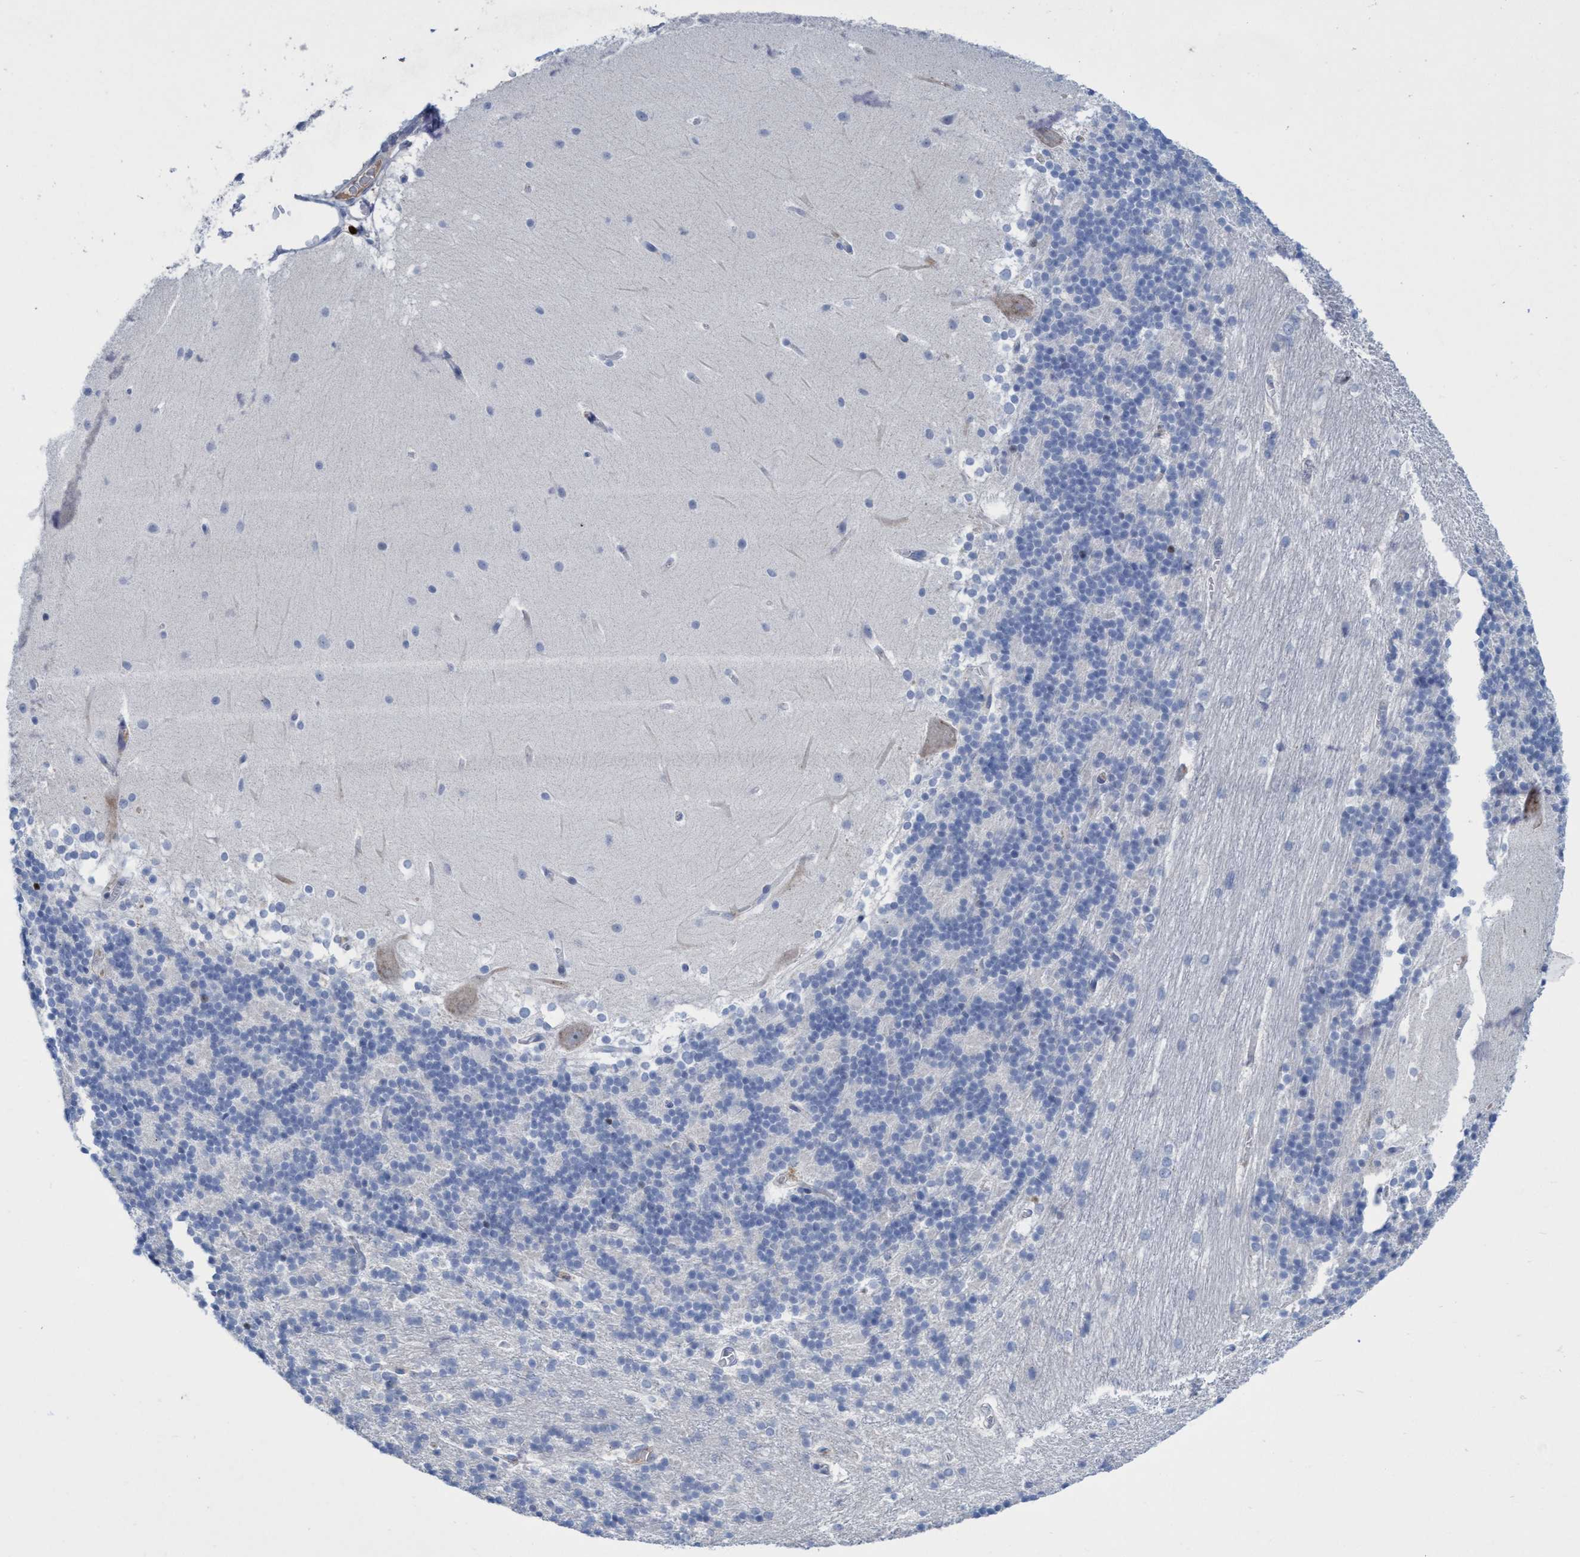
{"staining": {"intensity": "negative", "quantity": "none", "location": "none"}, "tissue": "cerebellum", "cell_type": "Cells in granular layer", "image_type": "normal", "snomed": [{"axis": "morphology", "description": "Normal tissue, NOS"}, {"axis": "topography", "description": "Cerebellum"}], "caption": "Cells in granular layer show no significant positivity in unremarkable cerebellum. Brightfield microscopy of IHC stained with DAB (3,3'-diaminobenzidine) (brown) and hematoxylin (blue), captured at high magnification.", "gene": "CBX2", "patient": {"sex": "female", "age": 19}}